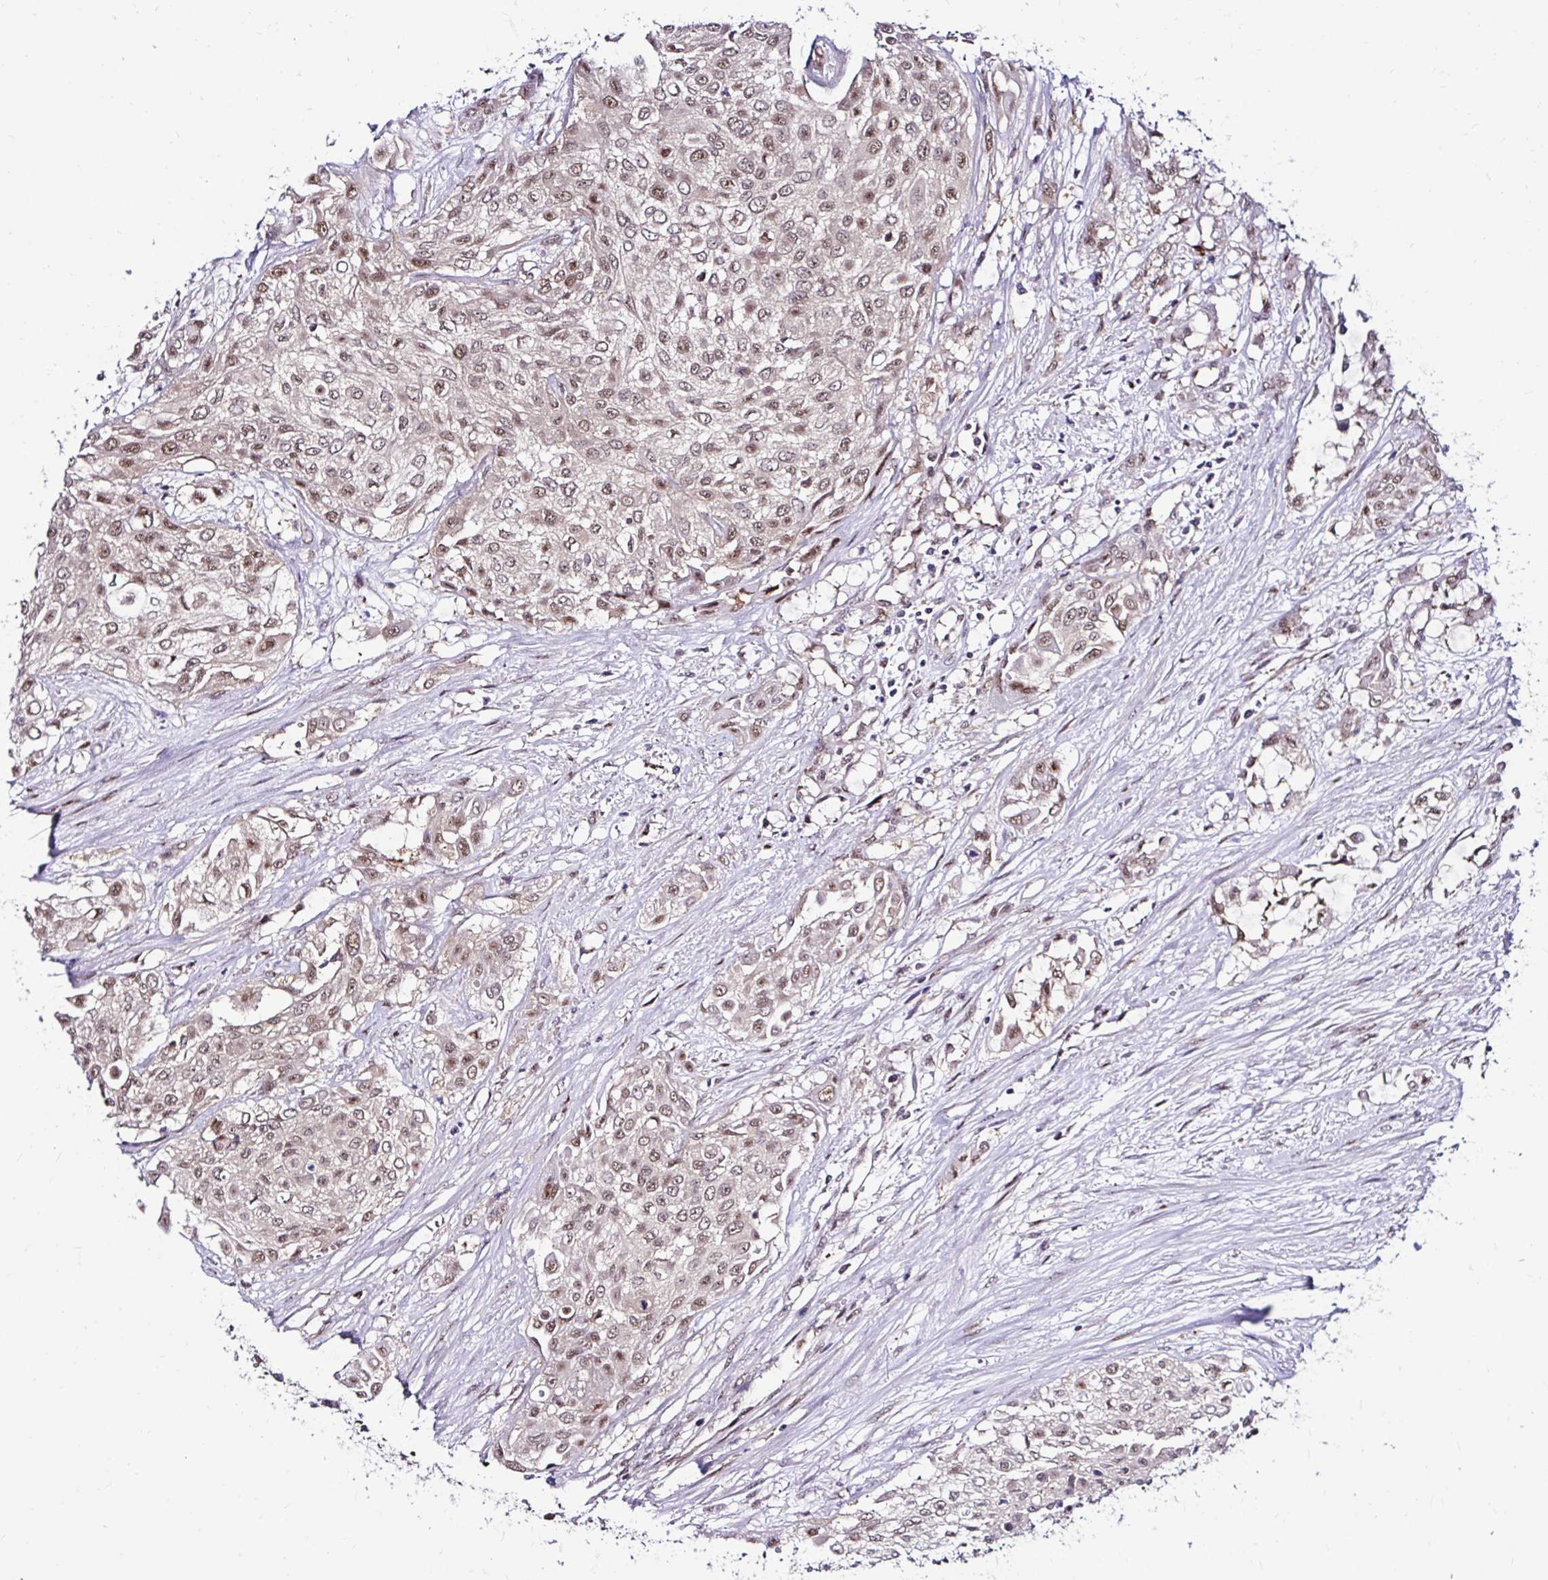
{"staining": {"intensity": "moderate", "quantity": ">75%", "location": "nuclear"}, "tissue": "urothelial cancer", "cell_type": "Tumor cells", "image_type": "cancer", "snomed": [{"axis": "morphology", "description": "Urothelial carcinoma, High grade"}, {"axis": "topography", "description": "Urinary bladder"}], "caption": "Protein staining of urothelial cancer tissue shows moderate nuclear expression in approximately >75% of tumor cells.", "gene": "PSMD3", "patient": {"sex": "male", "age": 57}}